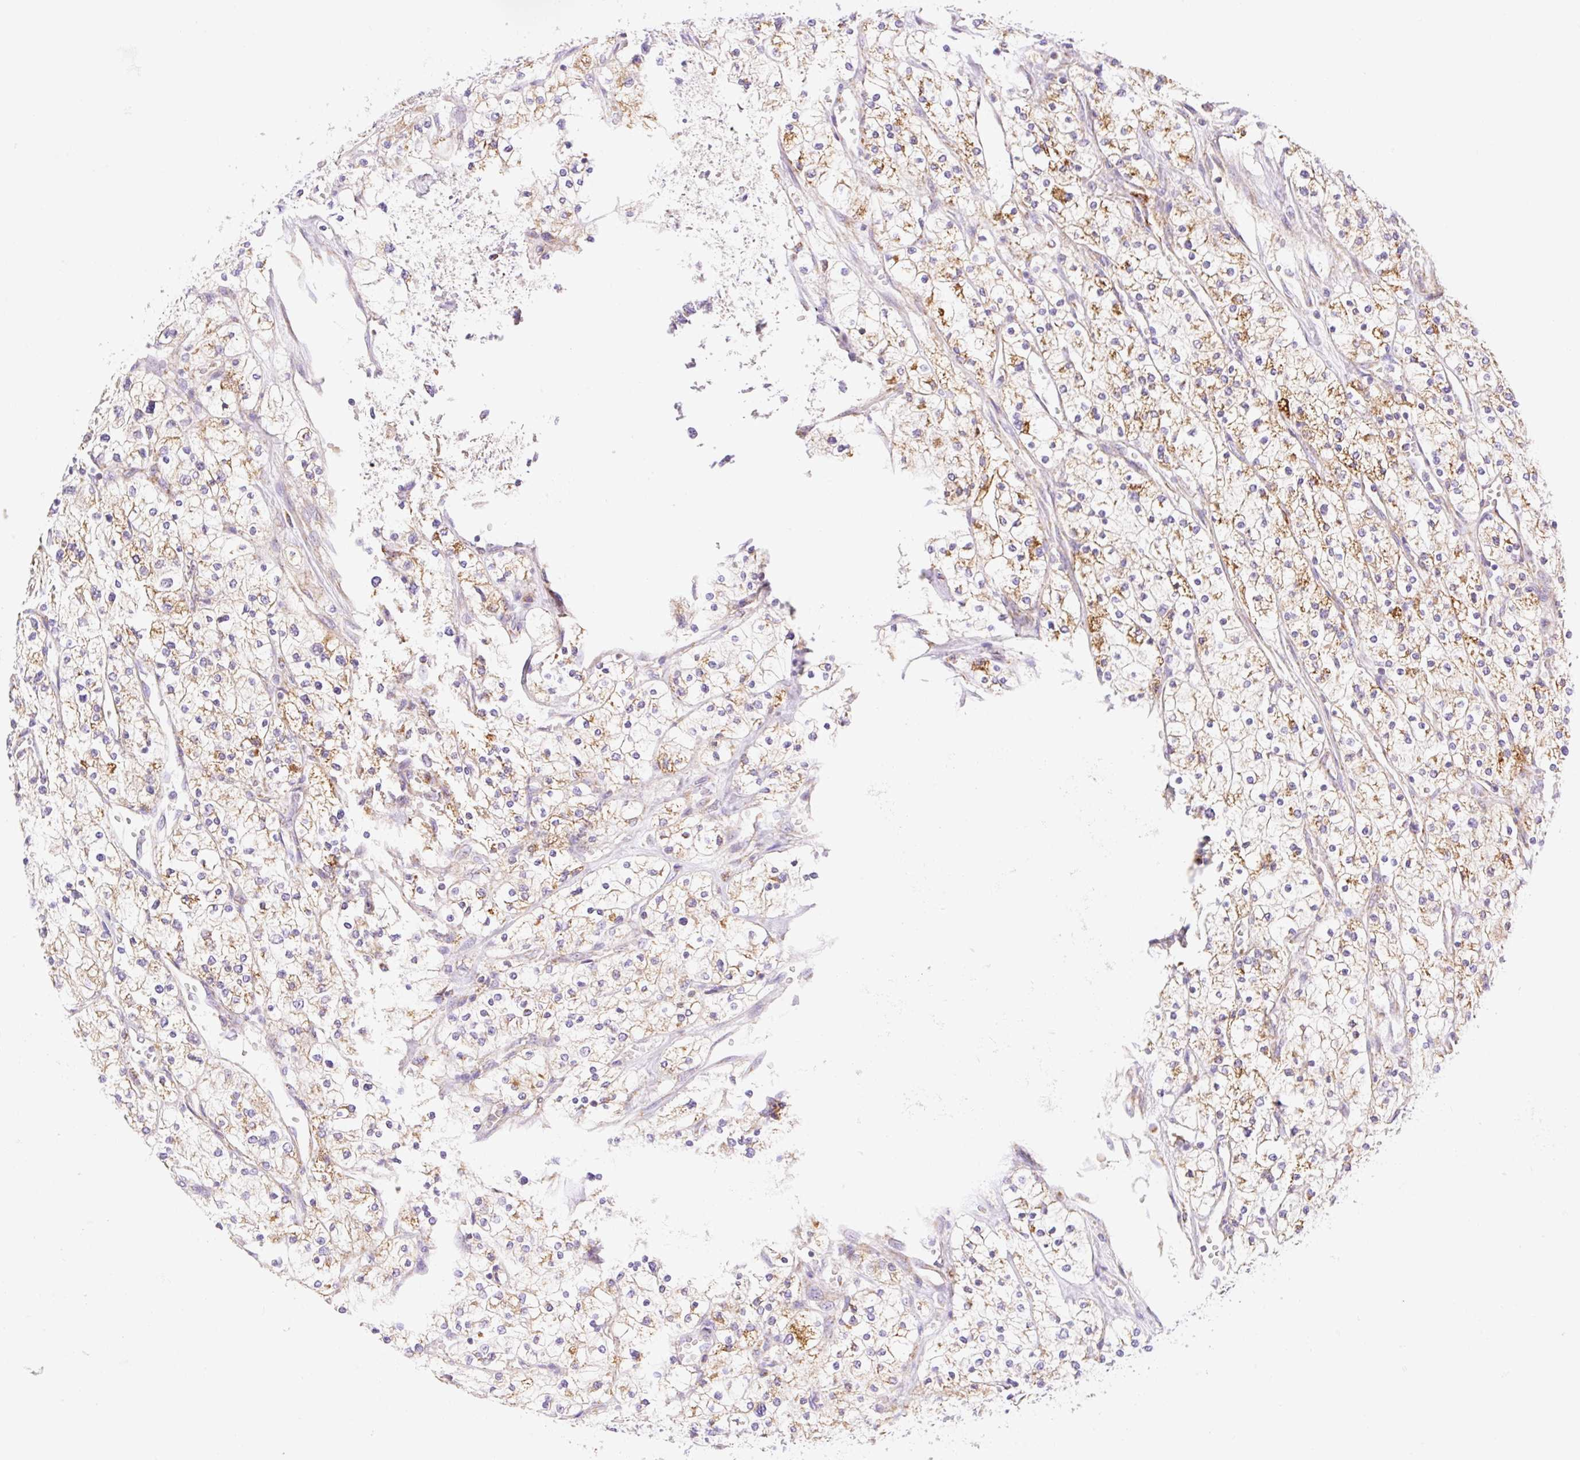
{"staining": {"intensity": "moderate", "quantity": "25%-75%", "location": "cytoplasmic/membranous"}, "tissue": "renal cancer", "cell_type": "Tumor cells", "image_type": "cancer", "snomed": [{"axis": "morphology", "description": "Adenocarcinoma, NOS"}, {"axis": "topography", "description": "Kidney"}], "caption": "Immunohistochemistry of renal cancer (adenocarcinoma) exhibits medium levels of moderate cytoplasmic/membranous staining in about 25%-75% of tumor cells.", "gene": "ETNK2", "patient": {"sex": "male", "age": 80}}